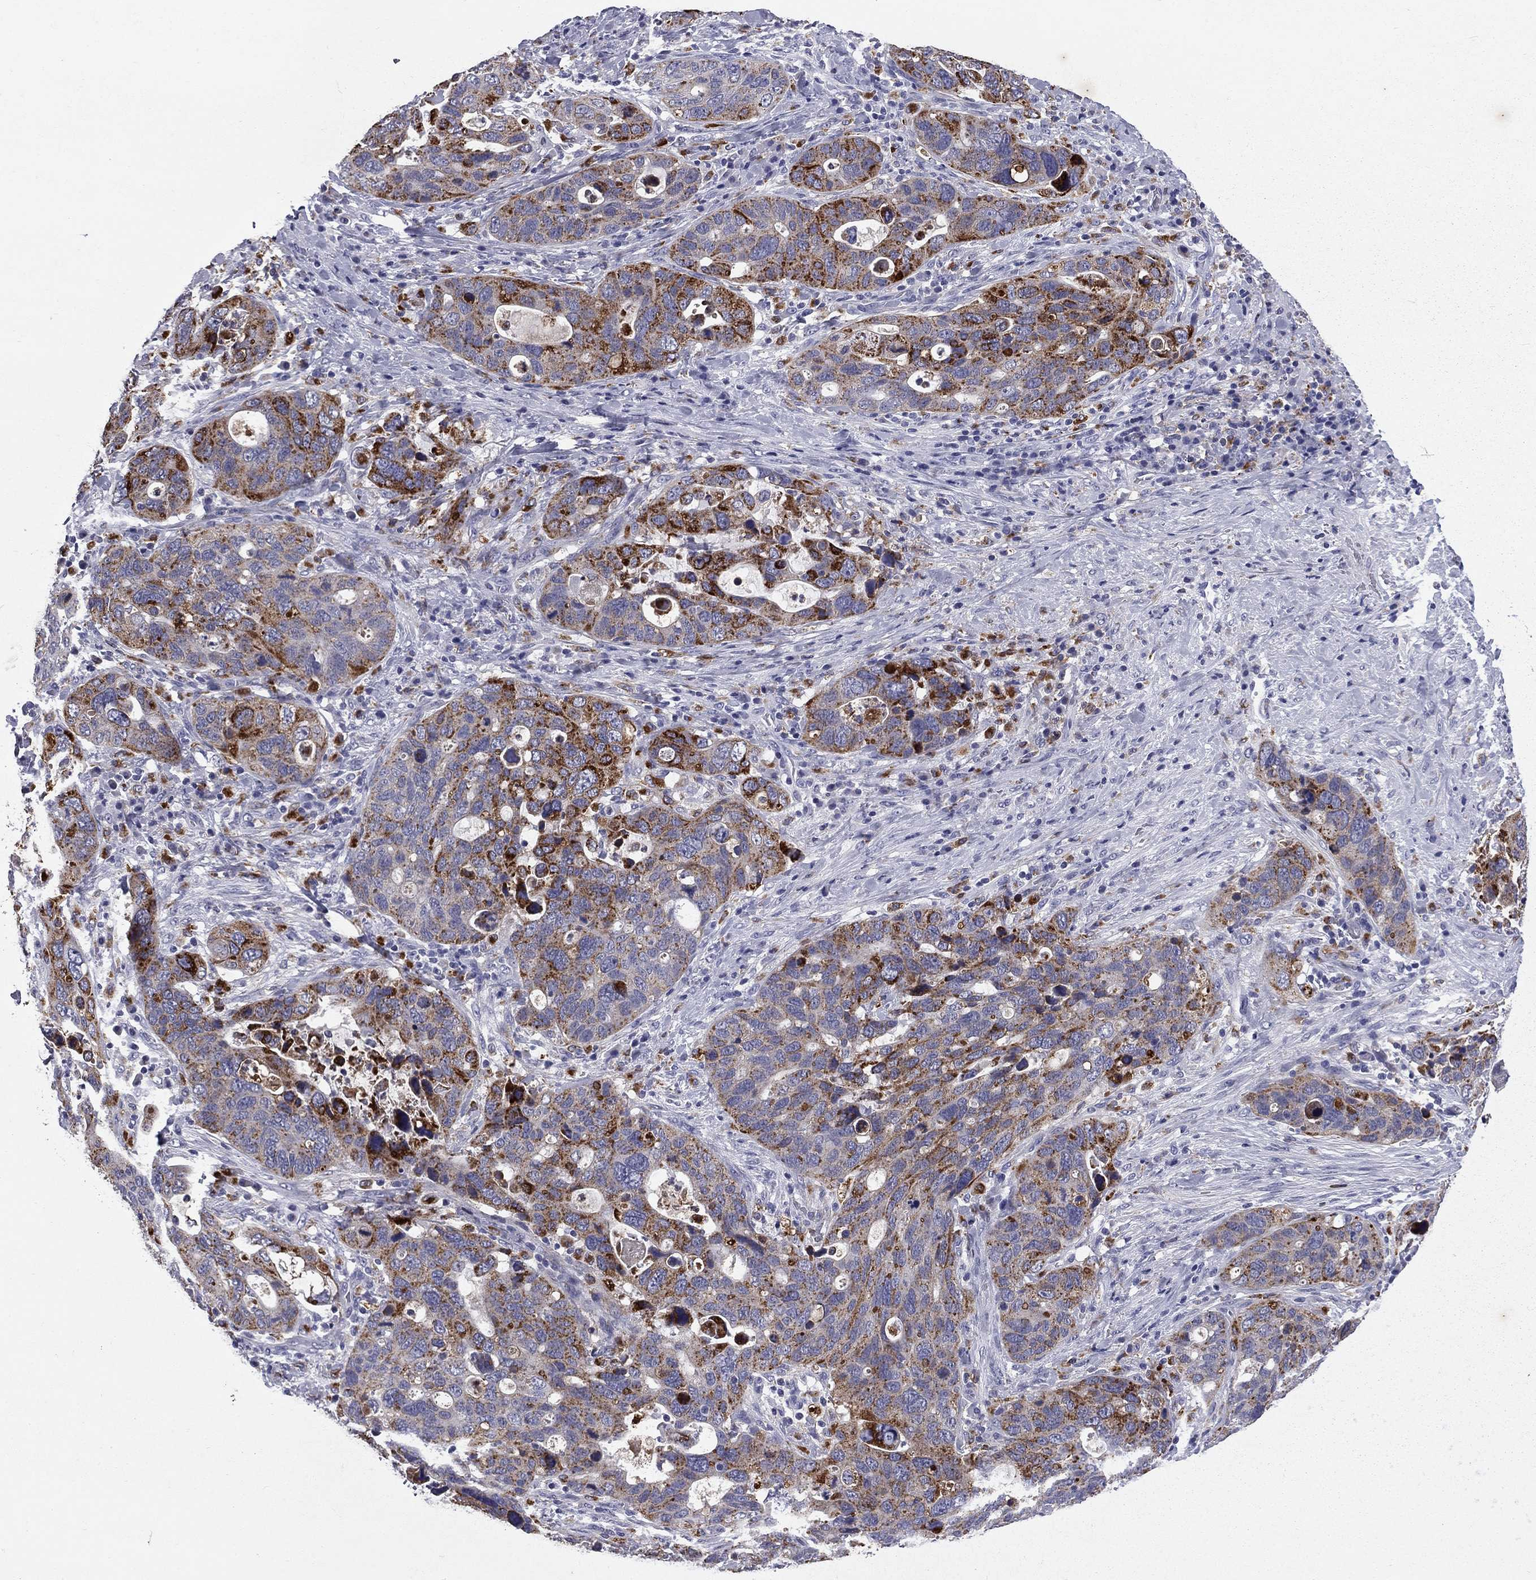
{"staining": {"intensity": "strong", "quantity": "<25%", "location": "cytoplasmic/membranous"}, "tissue": "stomach cancer", "cell_type": "Tumor cells", "image_type": "cancer", "snomed": [{"axis": "morphology", "description": "Adenocarcinoma, NOS"}, {"axis": "topography", "description": "Stomach"}], "caption": "A high-resolution image shows IHC staining of stomach cancer (adenocarcinoma), which displays strong cytoplasmic/membranous staining in about <25% of tumor cells. The staining was performed using DAB (3,3'-diaminobenzidine) to visualize the protein expression in brown, while the nuclei were stained in blue with hematoxylin (Magnification: 20x).", "gene": "MADCAM1", "patient": {"sex": "male", "age": 54}}